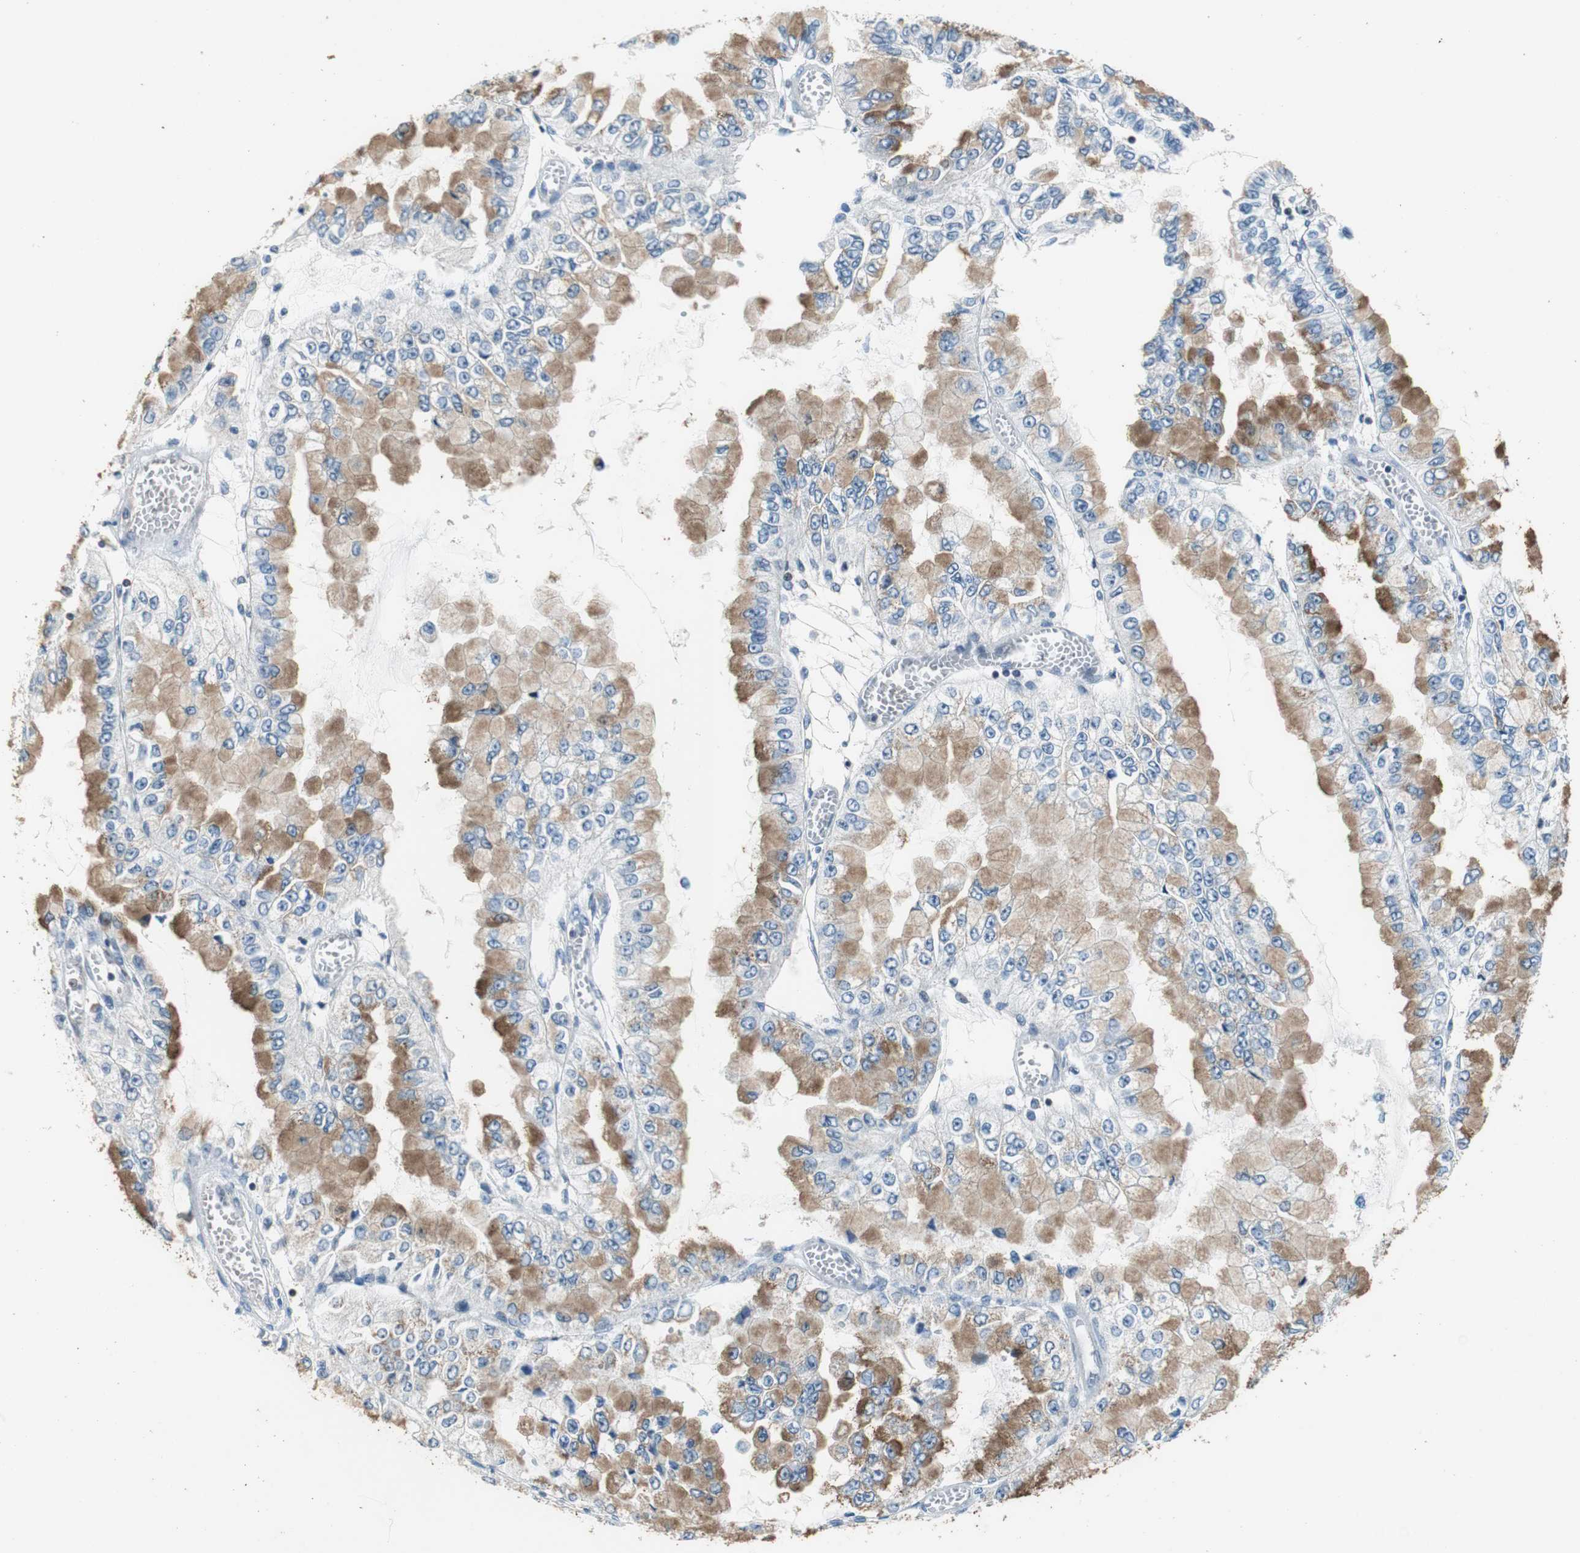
{"staining": {"intensity": "weak", "quantity": ">75%", "location": "cytoplasmic/membranous"}, "tissue": "liver cancer", "cell_type": "Tumor cells", "image_type": "cancer", "snomed": [{"axis": "morphology", "description": "Cholangiocarcinoma"}, {"axis": "topography", "description": "Liver"}], "caption": "Protein analysis of cholangiocarcinoma (liver) tissue displays weak cytoplasmic/membranous expression in about >75% of tumor cells. The staining was performed using DAB (3,3'-diaminobenzidine) to visualize the protein expression in brown, while the nuclei were stained in blue with hematoxylin (Magnification: 20x).", "gene": "GSDMD", "patient": {"sex": "female", "age": 79}}